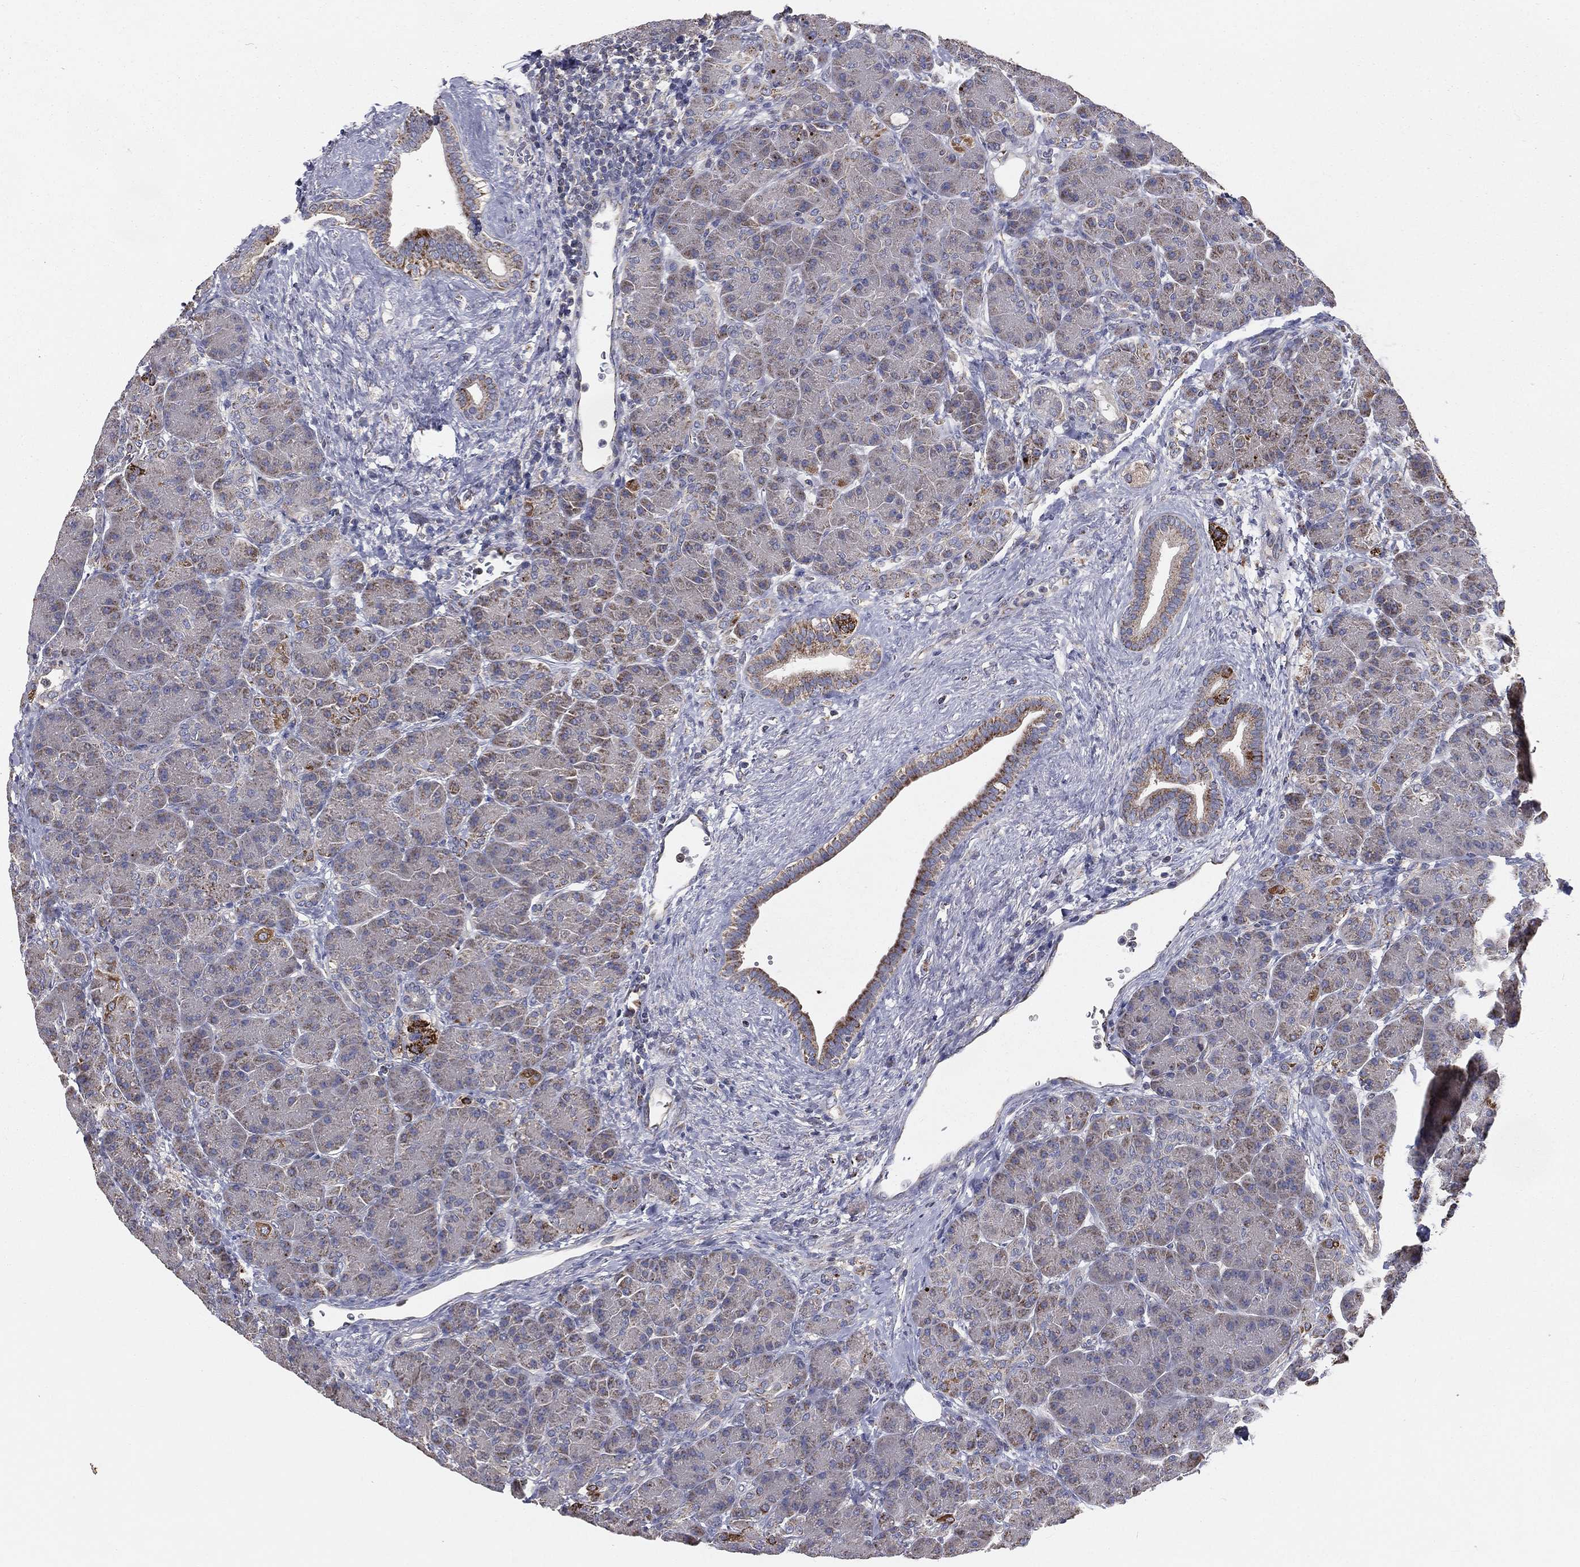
{"staining": {"intensity": "strong", "quantity": "<25%", "location": "cytoplasmic/membranous"}, "tissue": "pancreas", "cell_type": "Exocrine glandular cells", "image_type": "normal", "snomed": [{"axis": "morphology", "description": "Normal tissue, NOS"}, {"axis": "topography", "description": "Pancreas"}], "caption": "Pancreas stained with immunohistochemistry displays strong cytoplasmic/membranous expression in about <25% of exocrine glandular cells. Using DAB (3,3'-diaminobenzidine) (brown) and hematoxylin (blue) stains, captured at high magnification using brightfield microscopy.", "gene": "HADH", "patient": {"sex": "female", "age": 63}}